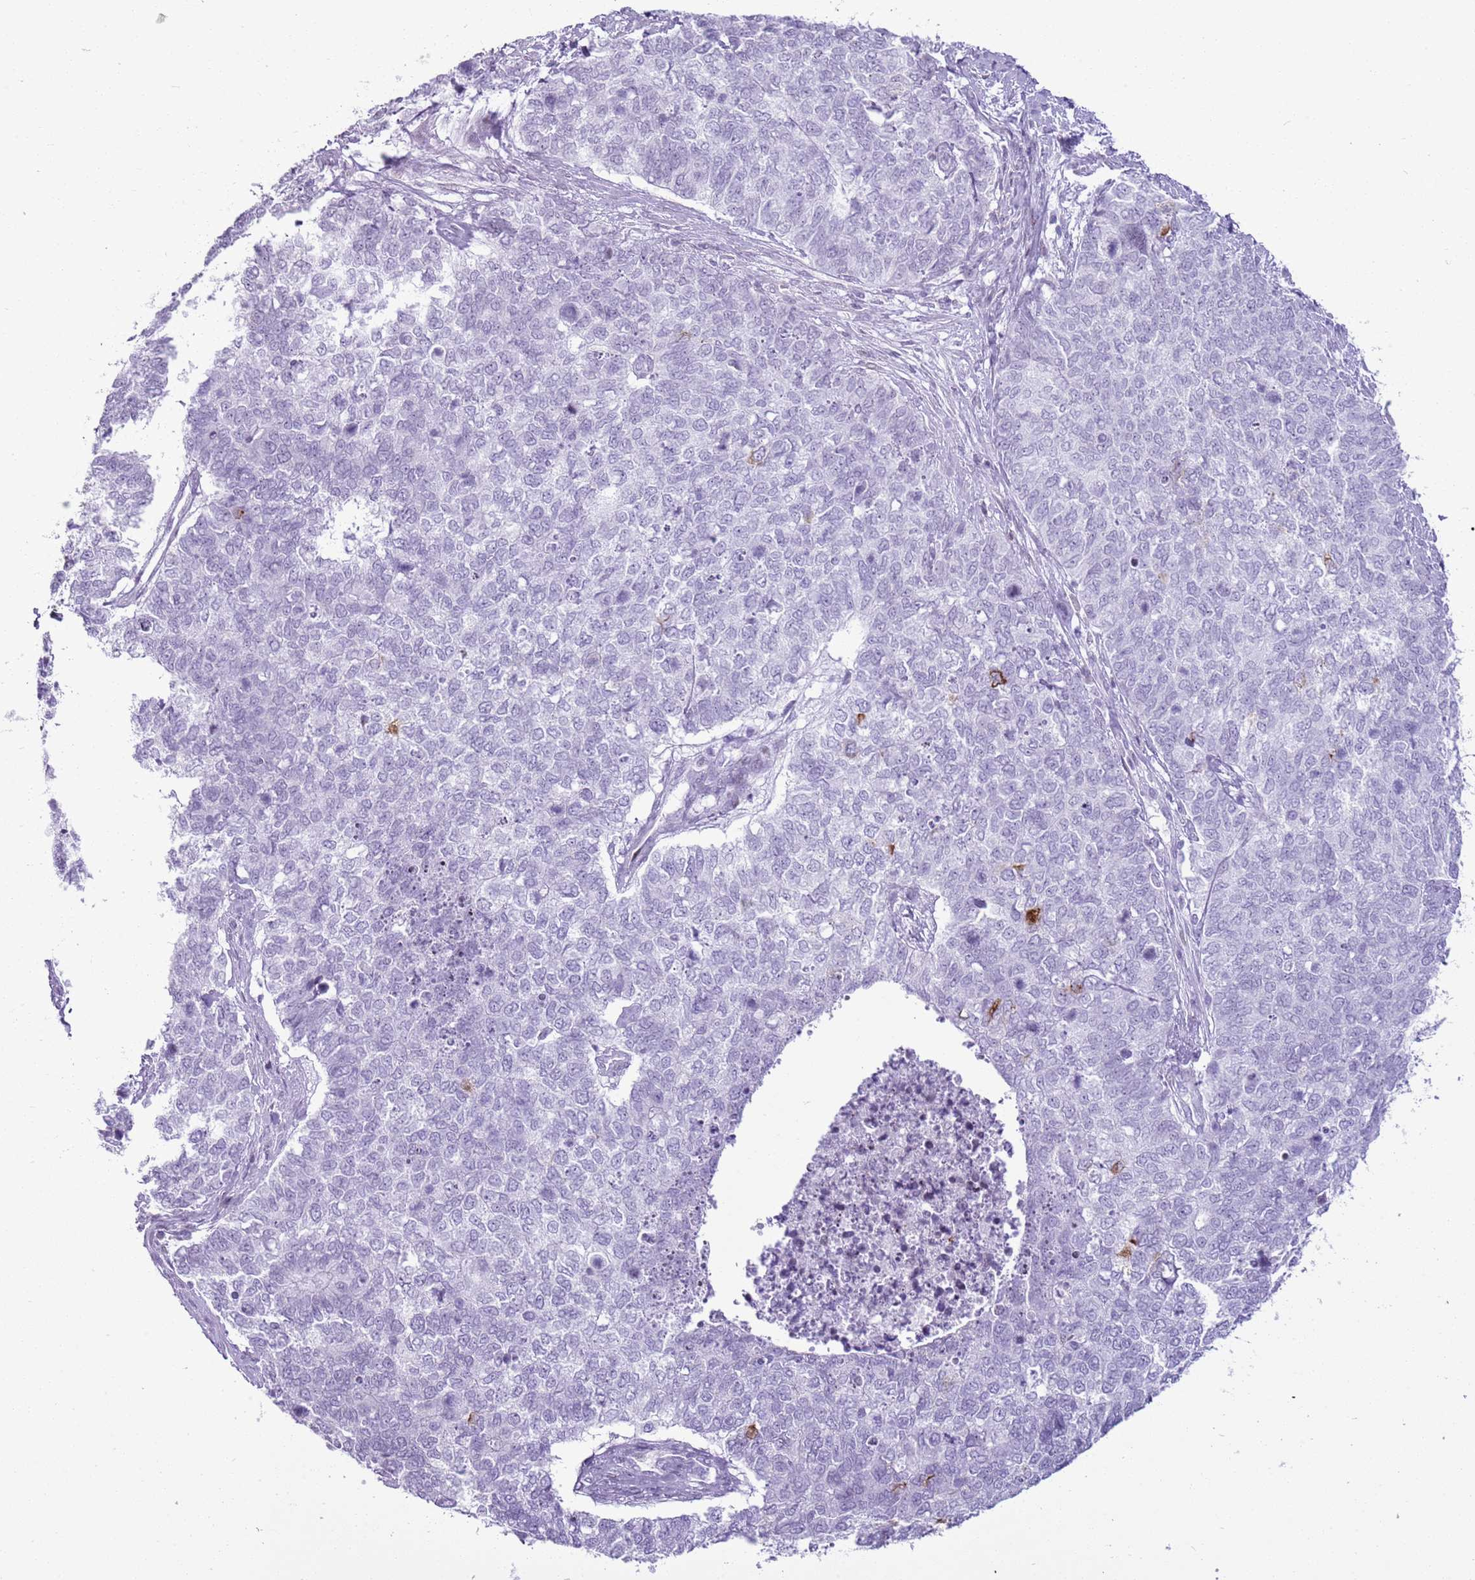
{"staining": {"intensity": "negative", "quantity": "none", "location": "none"}, "tissue": "cervical cancer", "cell_type": "Tumor cells", "image_type": "cancer", "snomed": [{"axis": "morphology", "description": "Squamous cell carcinoma, NOS"}, {"axis": "topography", "description": "Cervix"}], "caption": "Immunohistochemistry (IHC) micrograph of human cervical cancer (squamous cell carcinoma) stained for a protein (brown), which demonstrates no staining in tumor cells. (DAB immunohistochemistry with hematoxylin counter stain).", "gene": "ASIP", "patient": {"sex": "female", "age": 63}}